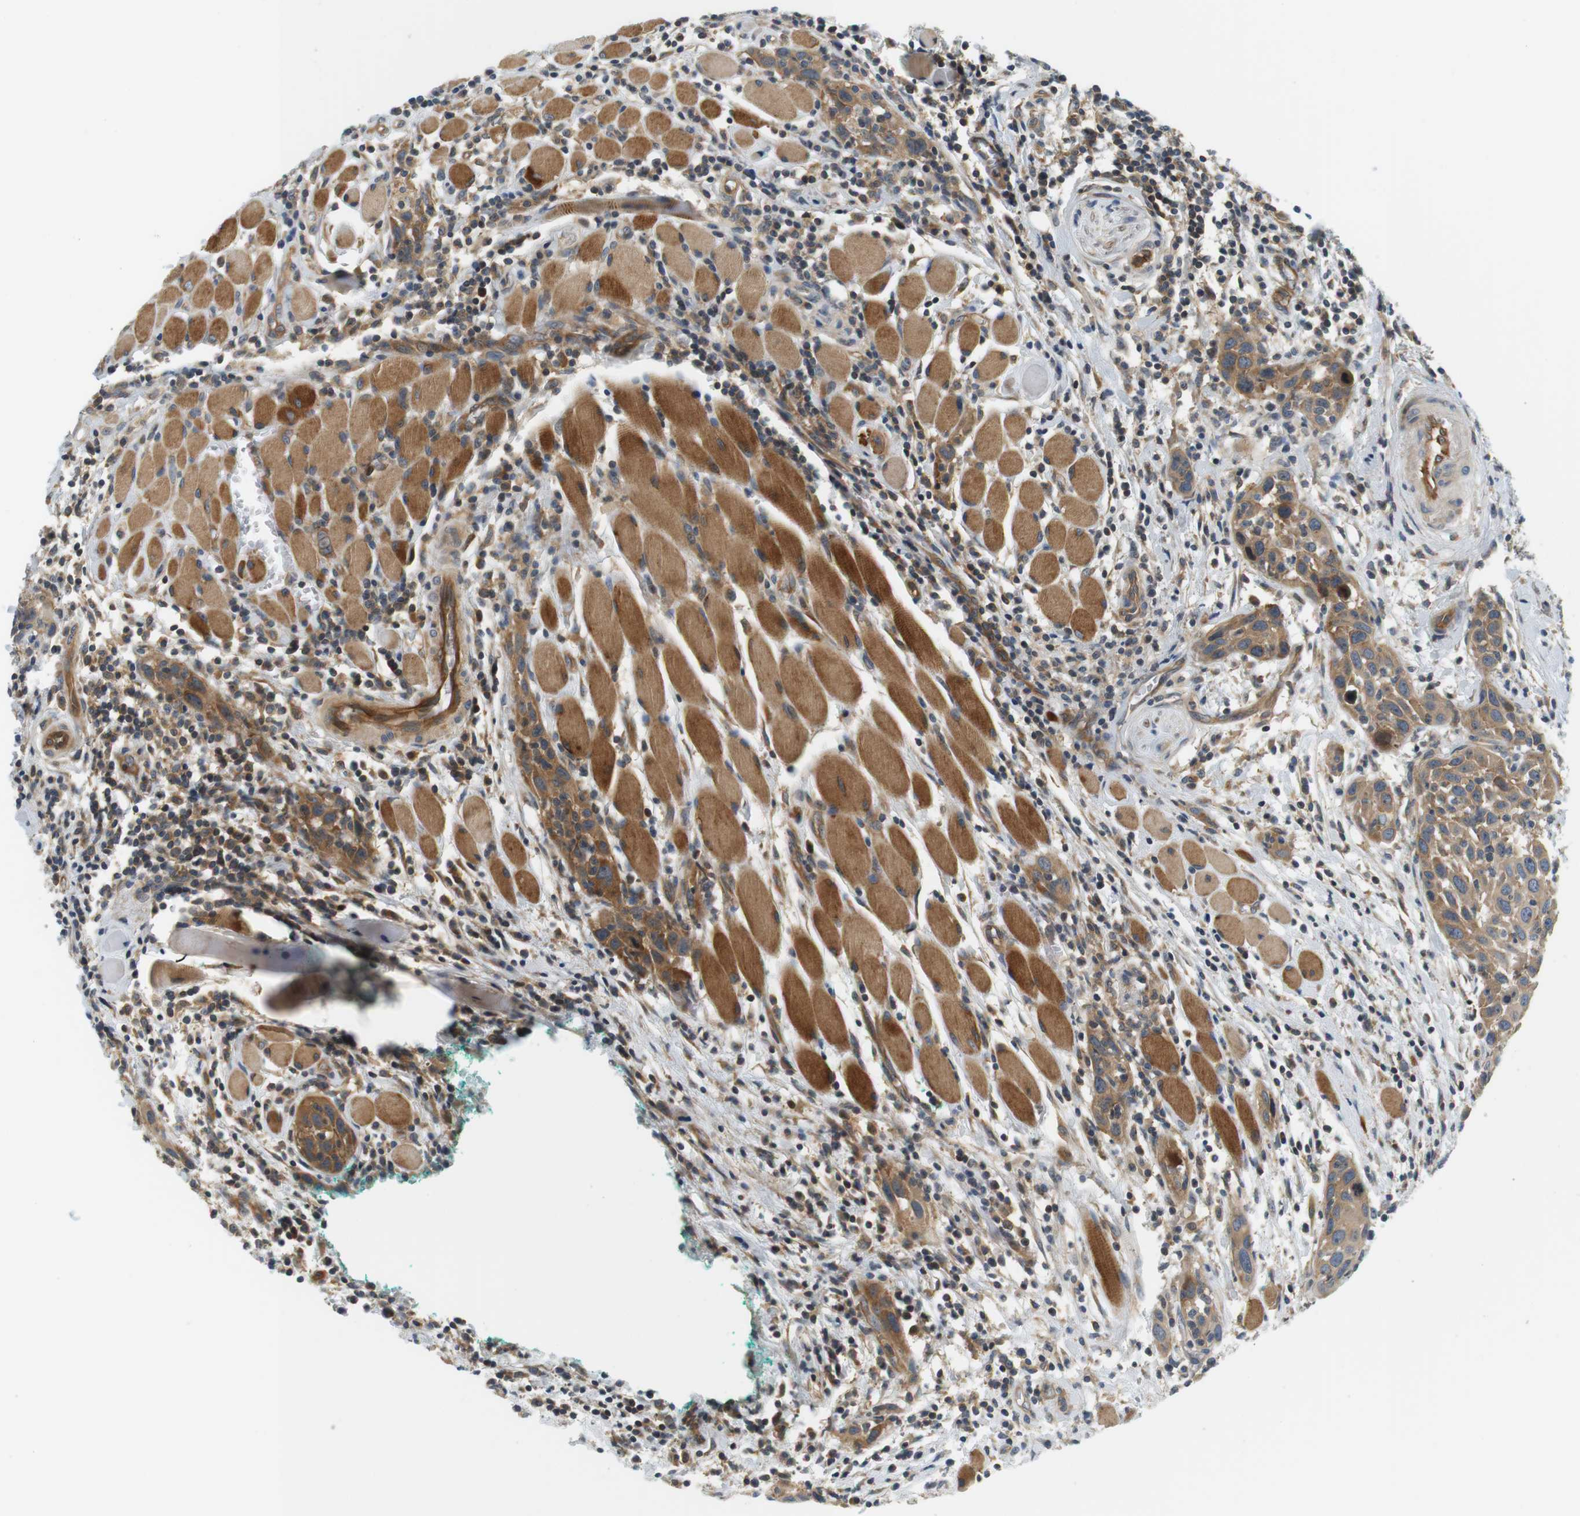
{"staining": {"intensity": "strong", "quantity": ">75%", "location": "cytoplasmic/membranous"}, "tissue": "head and neck cancer", "cell_type": "Tumor cells", "image_type": "cancer", "snomed": [{"axis": "morphology", "description": "Squamous cell carcinoma, NOS"}, {"axis": "topography", "description": "Oral tissue"}, {"axis": "topography", "description": "Head-Neck"}], "caption": "Approximately >75% of tumor cells in human head and neck squamous cell carcinoma reveal strong cytoplasmic/membranous protein expression as visualized by brown immunohistochemical staining.", "gene": "SH3GLB1", "patient": {"sex": "female", "age": 50}}